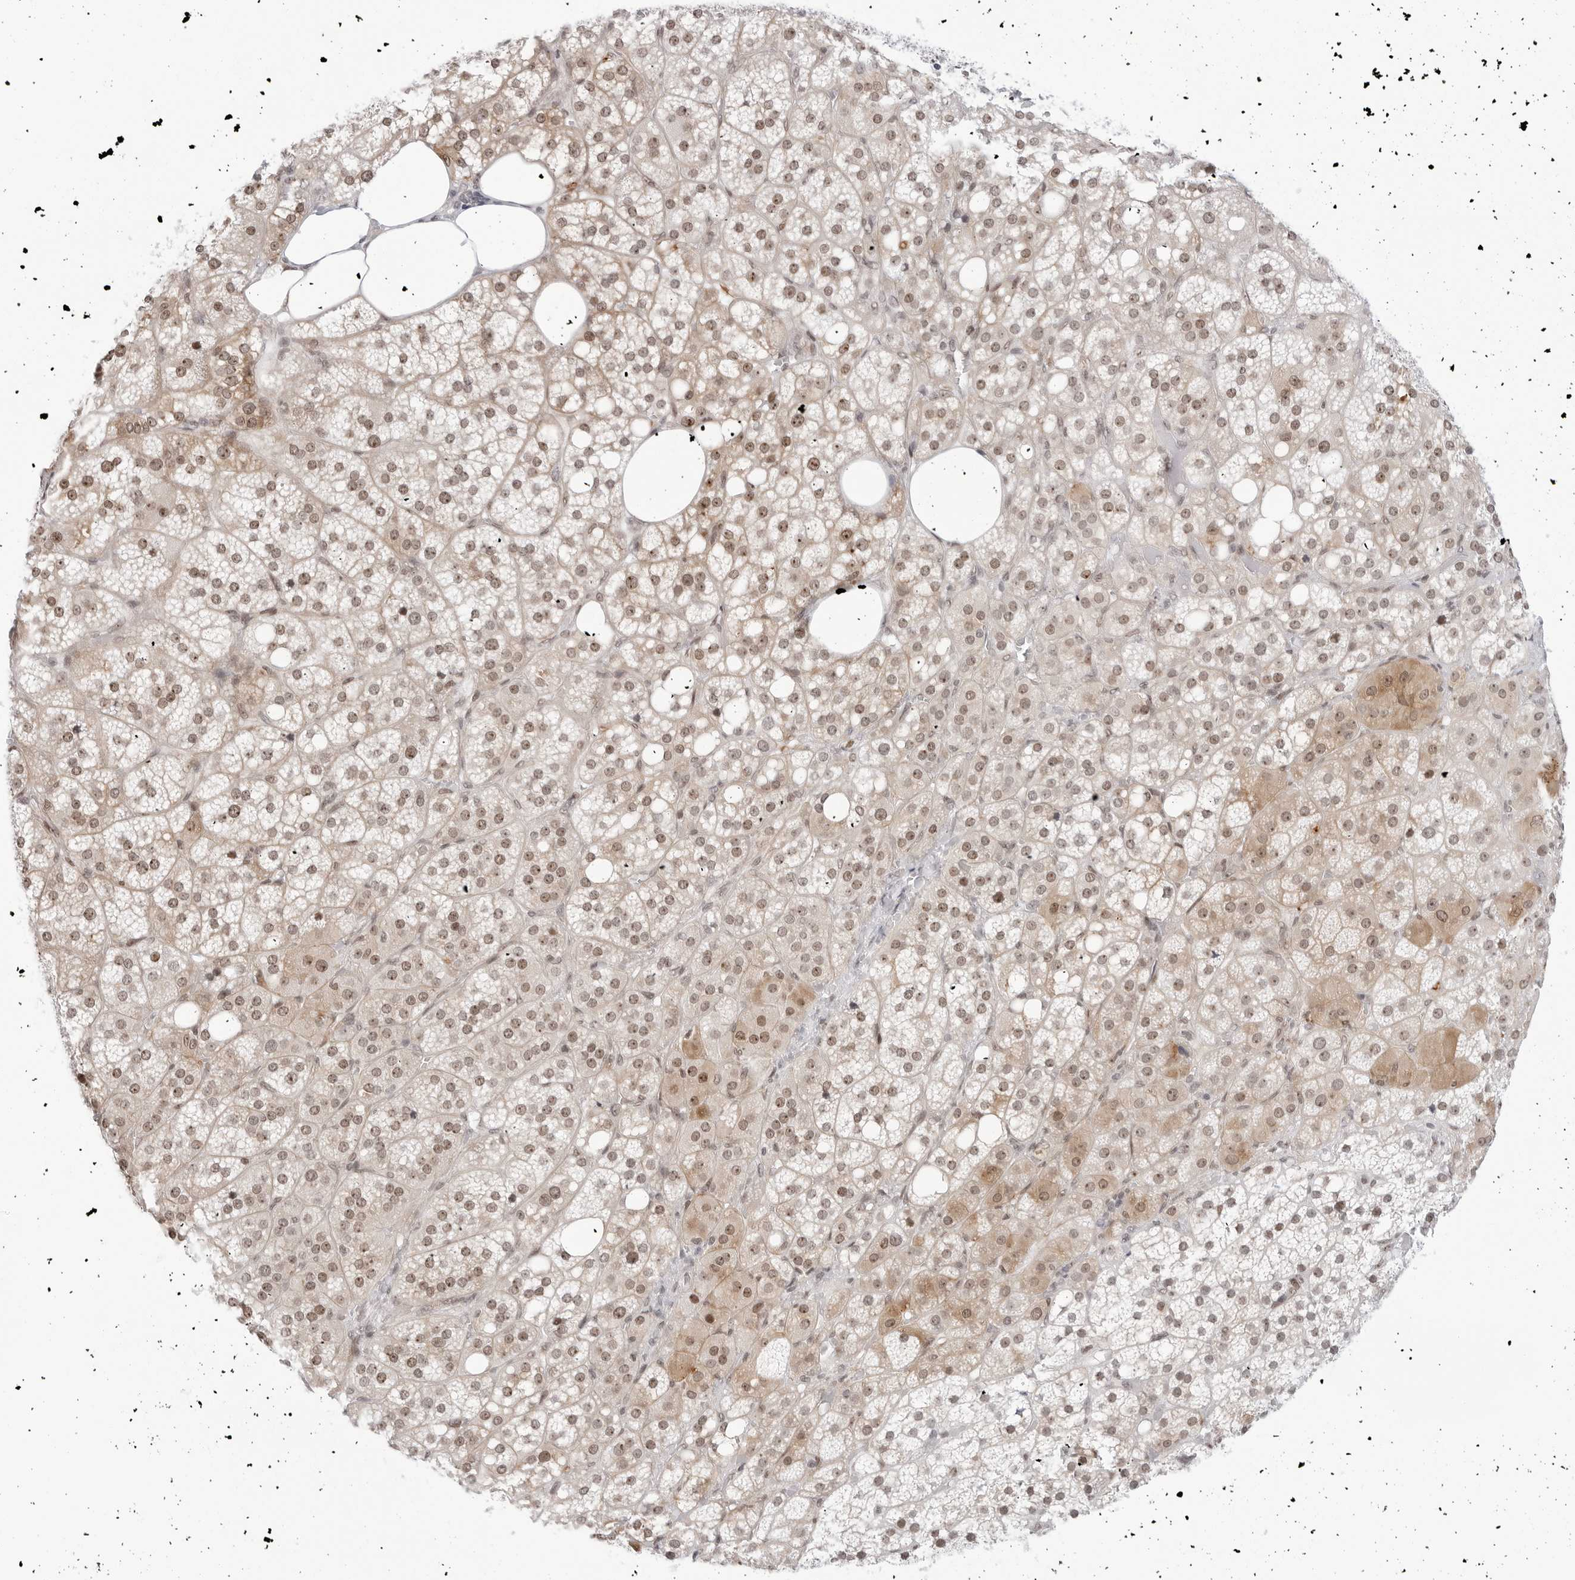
{"staining": {"intensity": "moderate", "quantity": ">75%", "location": "cytoplasmic/membranous,nuclear"}, "tissue": "adrenal gland", "cell_type": "Glandular cells", "image_type": "normal", "snomed": [{"axis": "morphology", "description": "Normal tissue, NOS"}, {"axis": "topography", "description": "Adrenal gland"}], "caption": "Glandular cells display medium levels of moderate cytoplasmic/membranous,nuclear staining in about >75% of cells in unremarkable adrenal gland.", "gene": "C1orf162", "patient": {"sex": "female", "age": 59}}